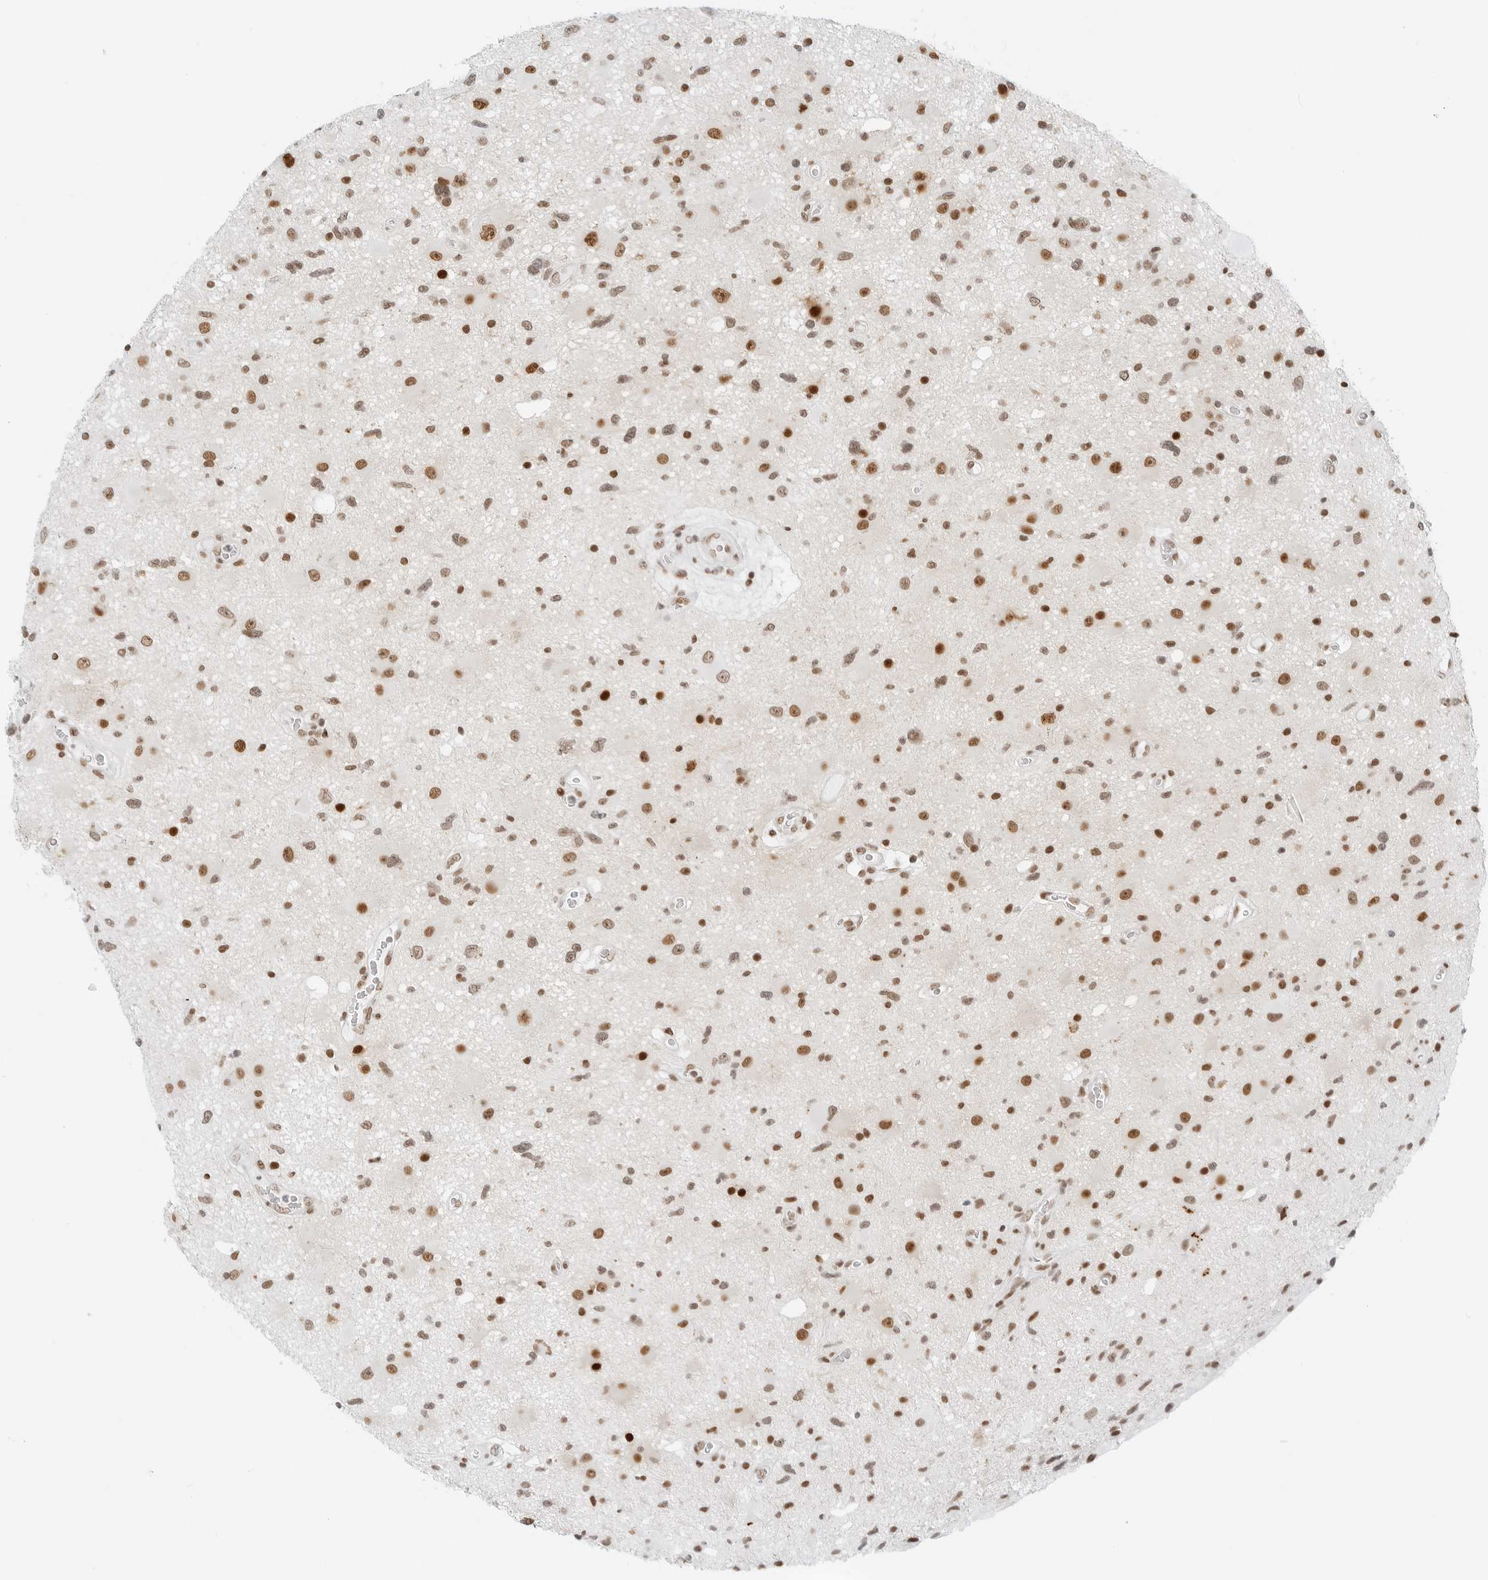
{"staining": {"intensity": "strong", "quantity": "25%-75%", "location": "nuclear"}, "tissue": "glioma", "cell_type": "Tumor cells", "image_type": "cancer", "snomed": [{"axis": "morphology", "description": "Glioma, malignant, High grade"}, {"axis": "topography", "description": "Brain"}], "caption": "Approximately 25%-75% of tumor cells in glioma exhibit strong nuclear protein positivity as visualized by brown immunohistochemical staining.", "gene": "CRTC2", "patient": {"sex": "male", "age": 33}}